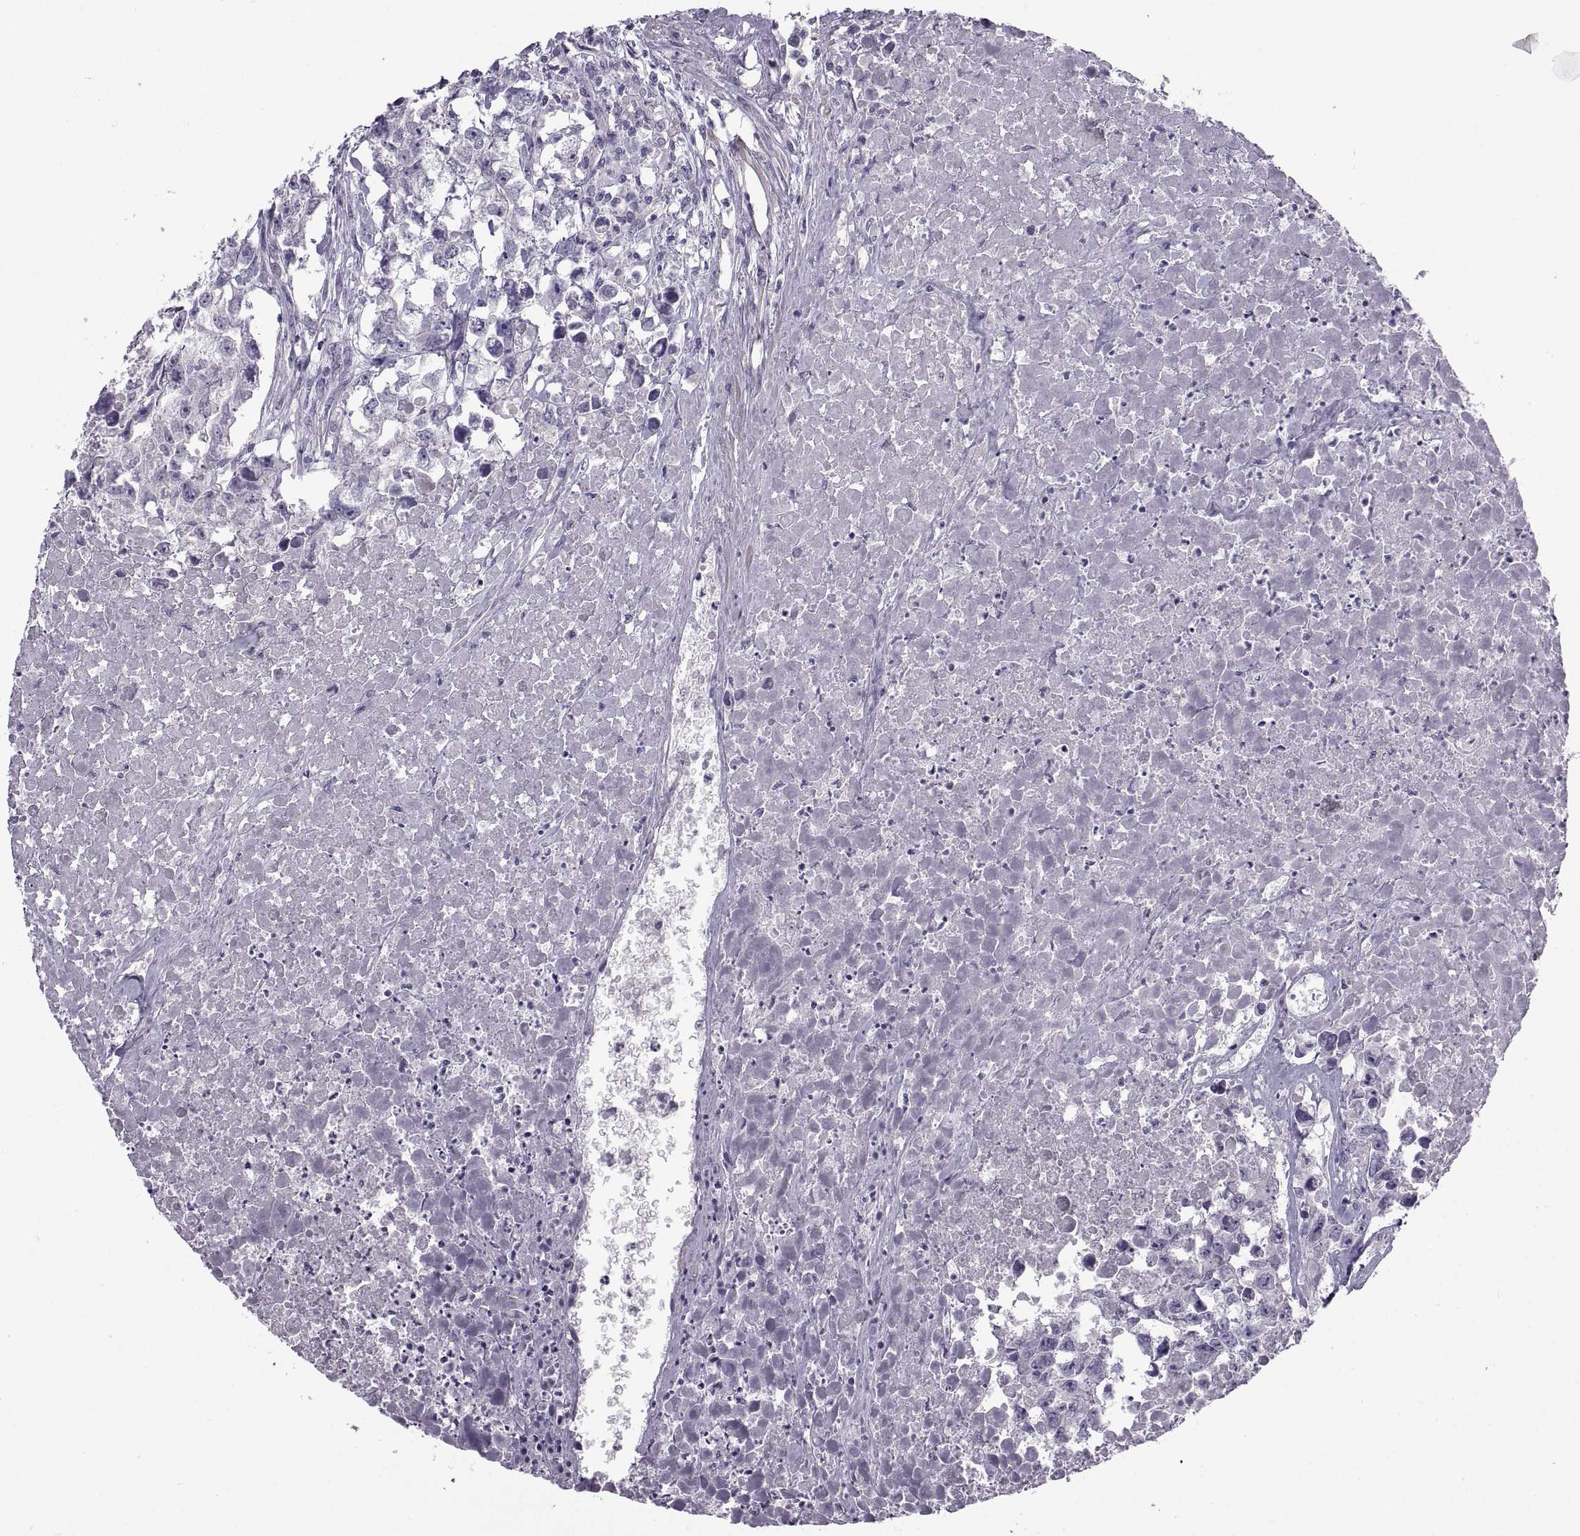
{"staining": {"intensity": "negative", "quantity": "none", "location": "none"}, "tissue": "testis cancer", "cell_type": "Tumor cells", "image_type": "cancer", "snomed": [{"axis": "morphology", "description": "Carcinoma, Embryonal, NOS"}, {"axis": "morphology", "description": "Teratoma, malignant, NOS"}, {"axis": "topography", "description": "Testis"}], "caption": "Immunohistochemistry (IHC) histopathology image of neoplastic tissue: embryonal carcinoma (testis) stained with DAB (3,3'-diaminobenzidine) demonstrates no significant protein expression in tumor cells. (DAB (3,3'-diaminobenzidine) IHC, high magnification).", "gene": "BSPH1", "patient": {"sex": "male", "age": 44}}